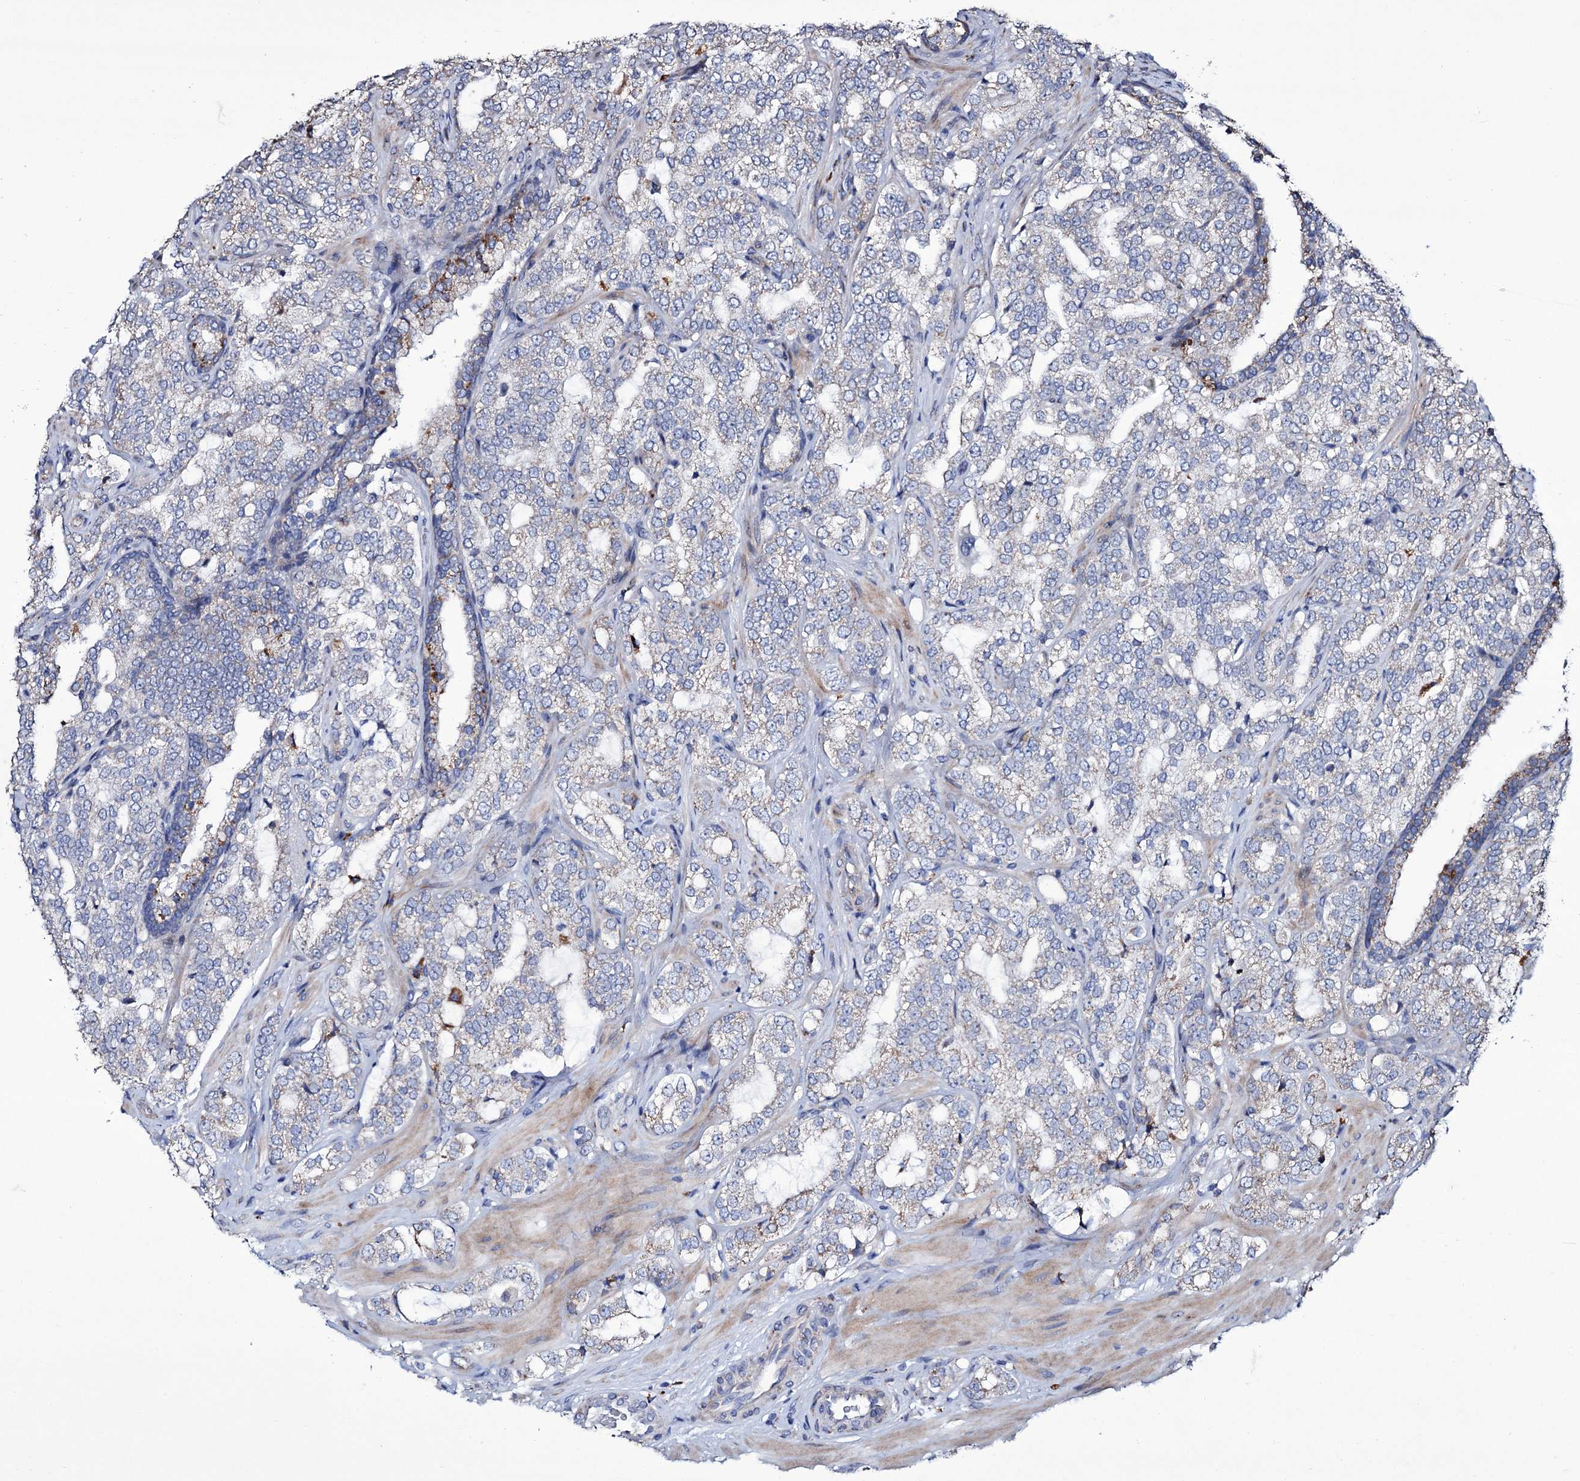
{"staining": {"intensity": "weak", "quantity": "<25%", "location": "cytoplasmic/membranous"}, "tissue": "prostate cancer", "cell_type": "Tumor cells", "image_type": "cancer", "snomed": [{"axis": "morphology", "description": "Adenocarcinoma, High grade"}, {"axis": "topography", "description": "Prostate"}], "caption": "Immunohistochemical staining of human prostate high-grade adenocarcinoma demonstrates no significant positivity in tumor cells. (Immunohistochemistry (ihc), brightfield microscopy, high magnification).", "gene": "TUBGCP5", "patient": {"sex": "male", "age": 64}}